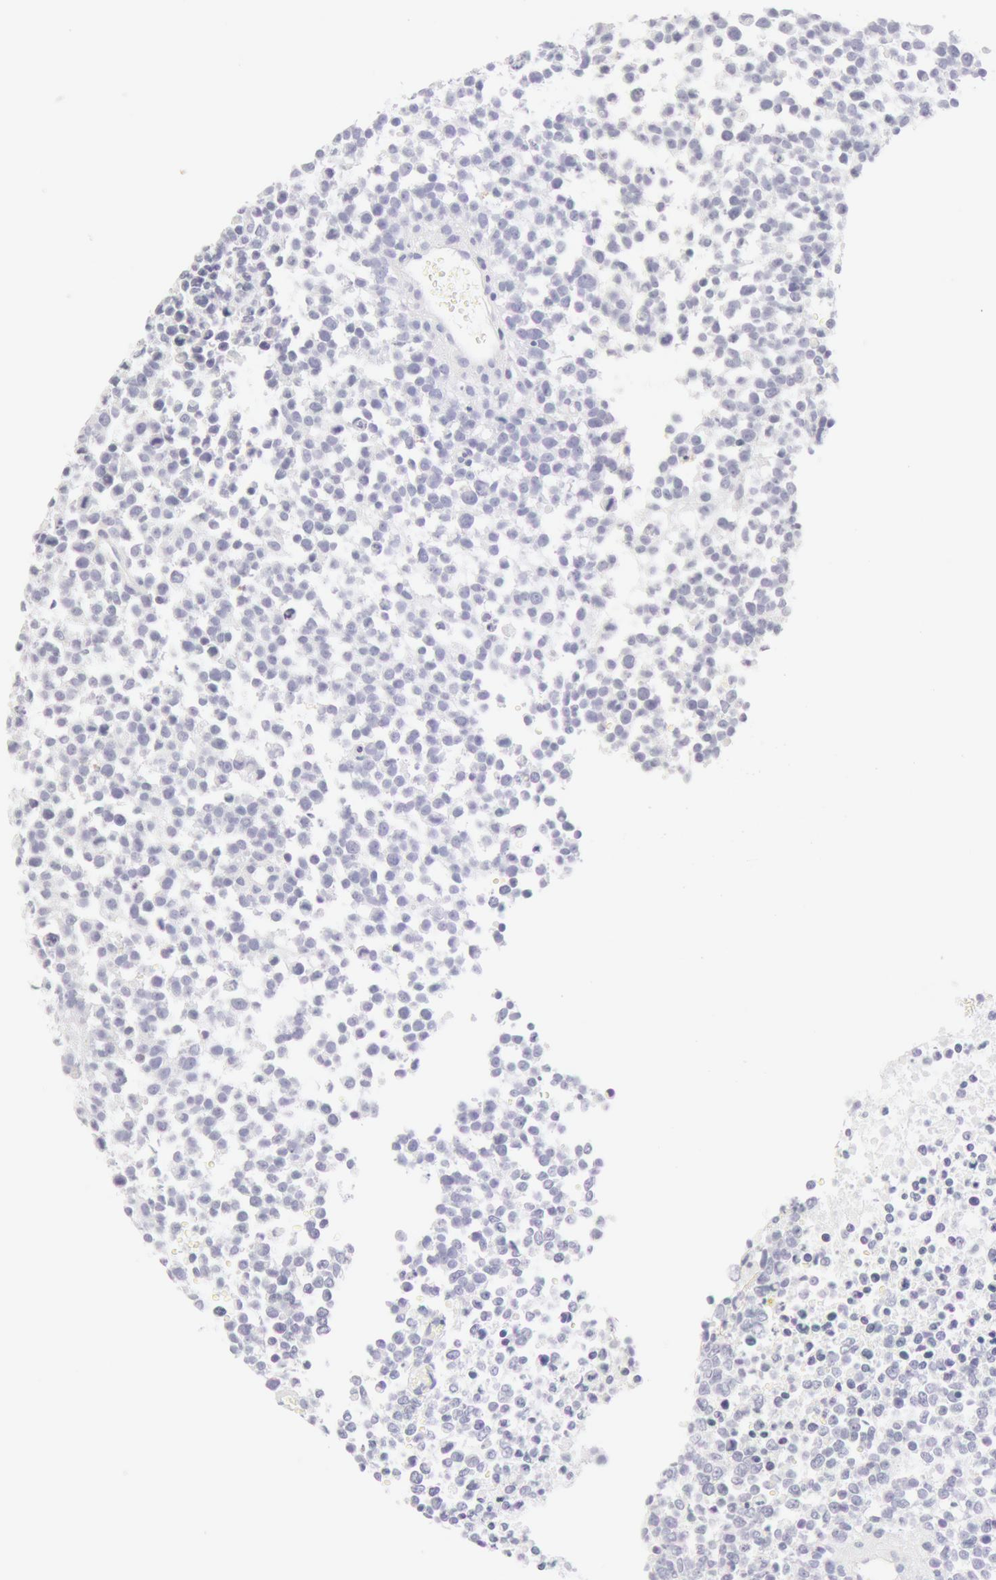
{"staining": {"intensity": "negative", "quantity": "none", "location": "none"}, "tissue": "glioma", "cell_type": "Tumor cells", "image_type": "cancer", "snomed": [{"axis": "morphology", "description": "Glioma, malignant, High grade"}, {"axis": "topography", "description": "Brain"}], "caption": "Image shows no protein expression in tumor cells of malignant glioma (high-grade) tissue.", "gene": "KRT8", "patient": {"sex": "male", "age": 66}}